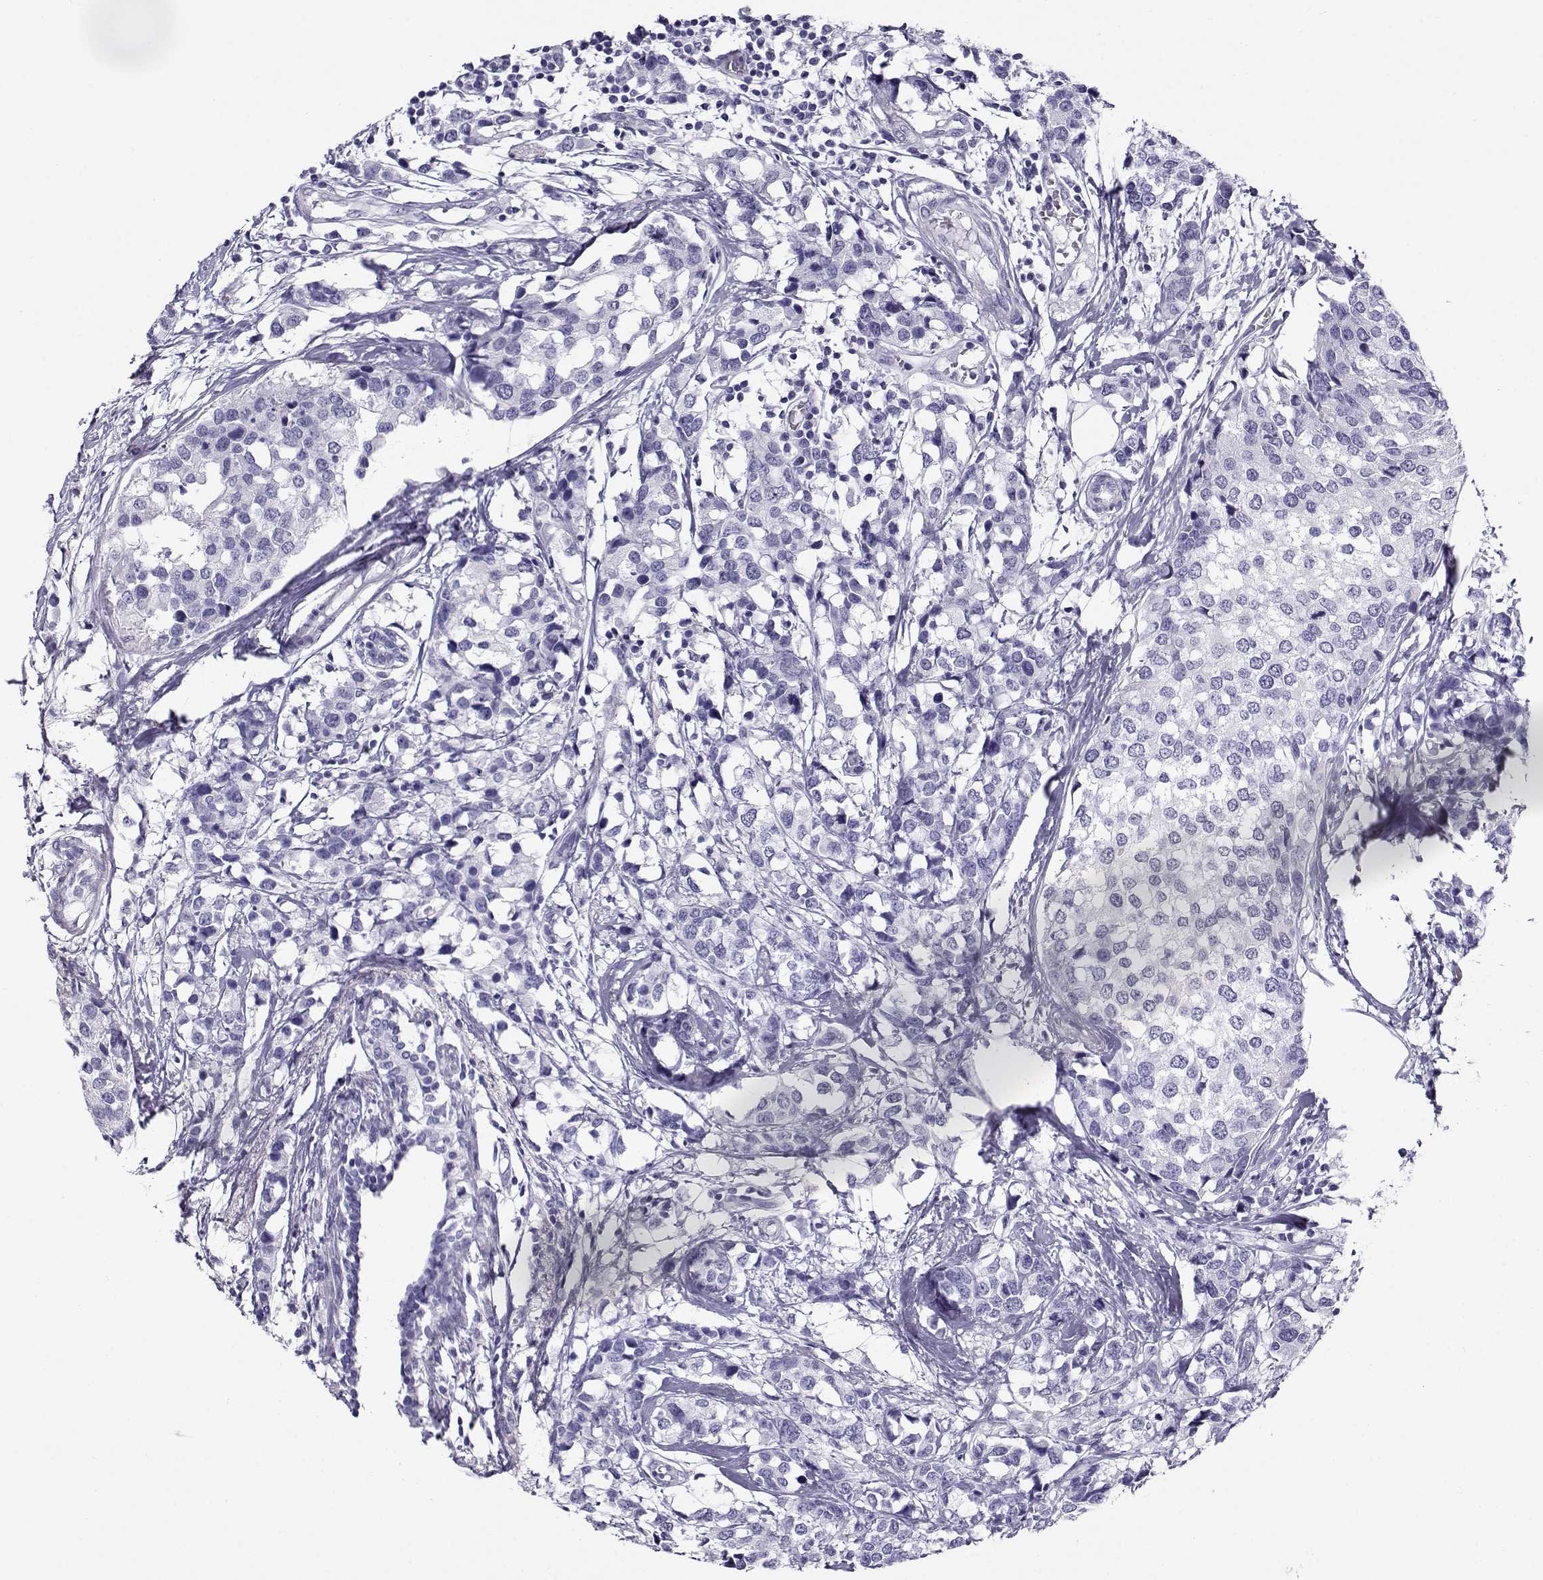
{"staining": {"intensity": "negative", "quantity": "none", "location": "none"}, "tissue": "breast cancer", "cell_type": "Tumor cells", "image_type": "cancer", "snomed": [{"axis": "morphology", "description": "Lobular carcinoma"}, {"axis": "topography", "description": "Breast"}], "caption": "This is an immunohistochemistry (IHC) micrograph of breast lobular carcinoma. There is no expression in tumor cells.", "gene": "RHOXF2", "patient": {"sex": "female", "age": 59}}